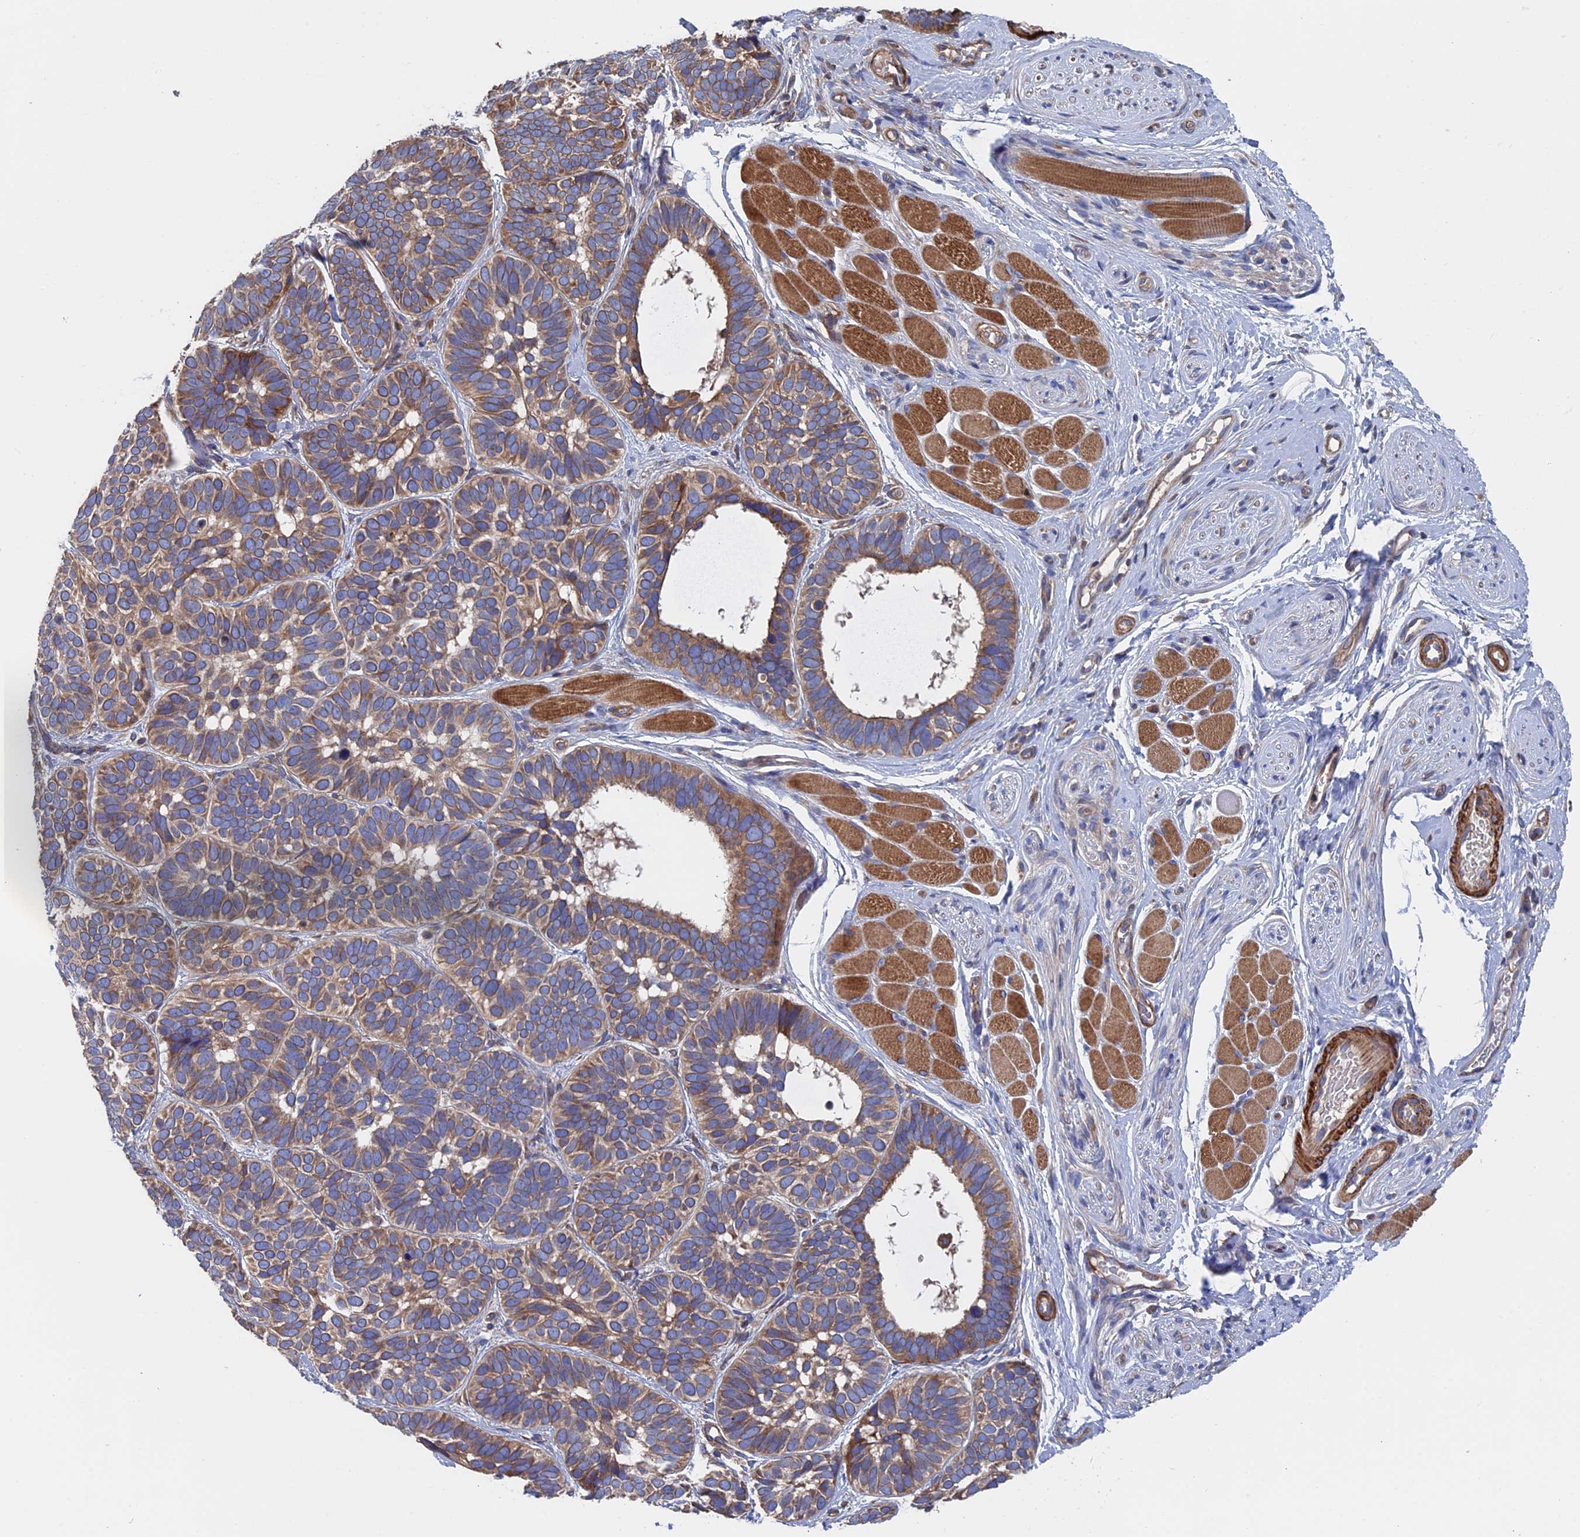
{"staining": {"intensity": "moderate", "quantity": ">75%", "location": "cytoplasmic/membranous"}, "tissue": "skin cancer", "cell_type": "Tumor cells", "image_type": "cancer", "snomed": [{"axis": "morphology", "description": "Basal cell carcinoma"}, {"axis": "topography", "description": "Skin"}], "caption": "Skin cancer (basal cell carcinoma) was stained to show a protein in brown. There is medium levels of moderate cytoplasmic/membranous staining in about >75% of tumor cells.", "gene": "DNAJC3", "patient": {"sex": "male", "age": 62}}